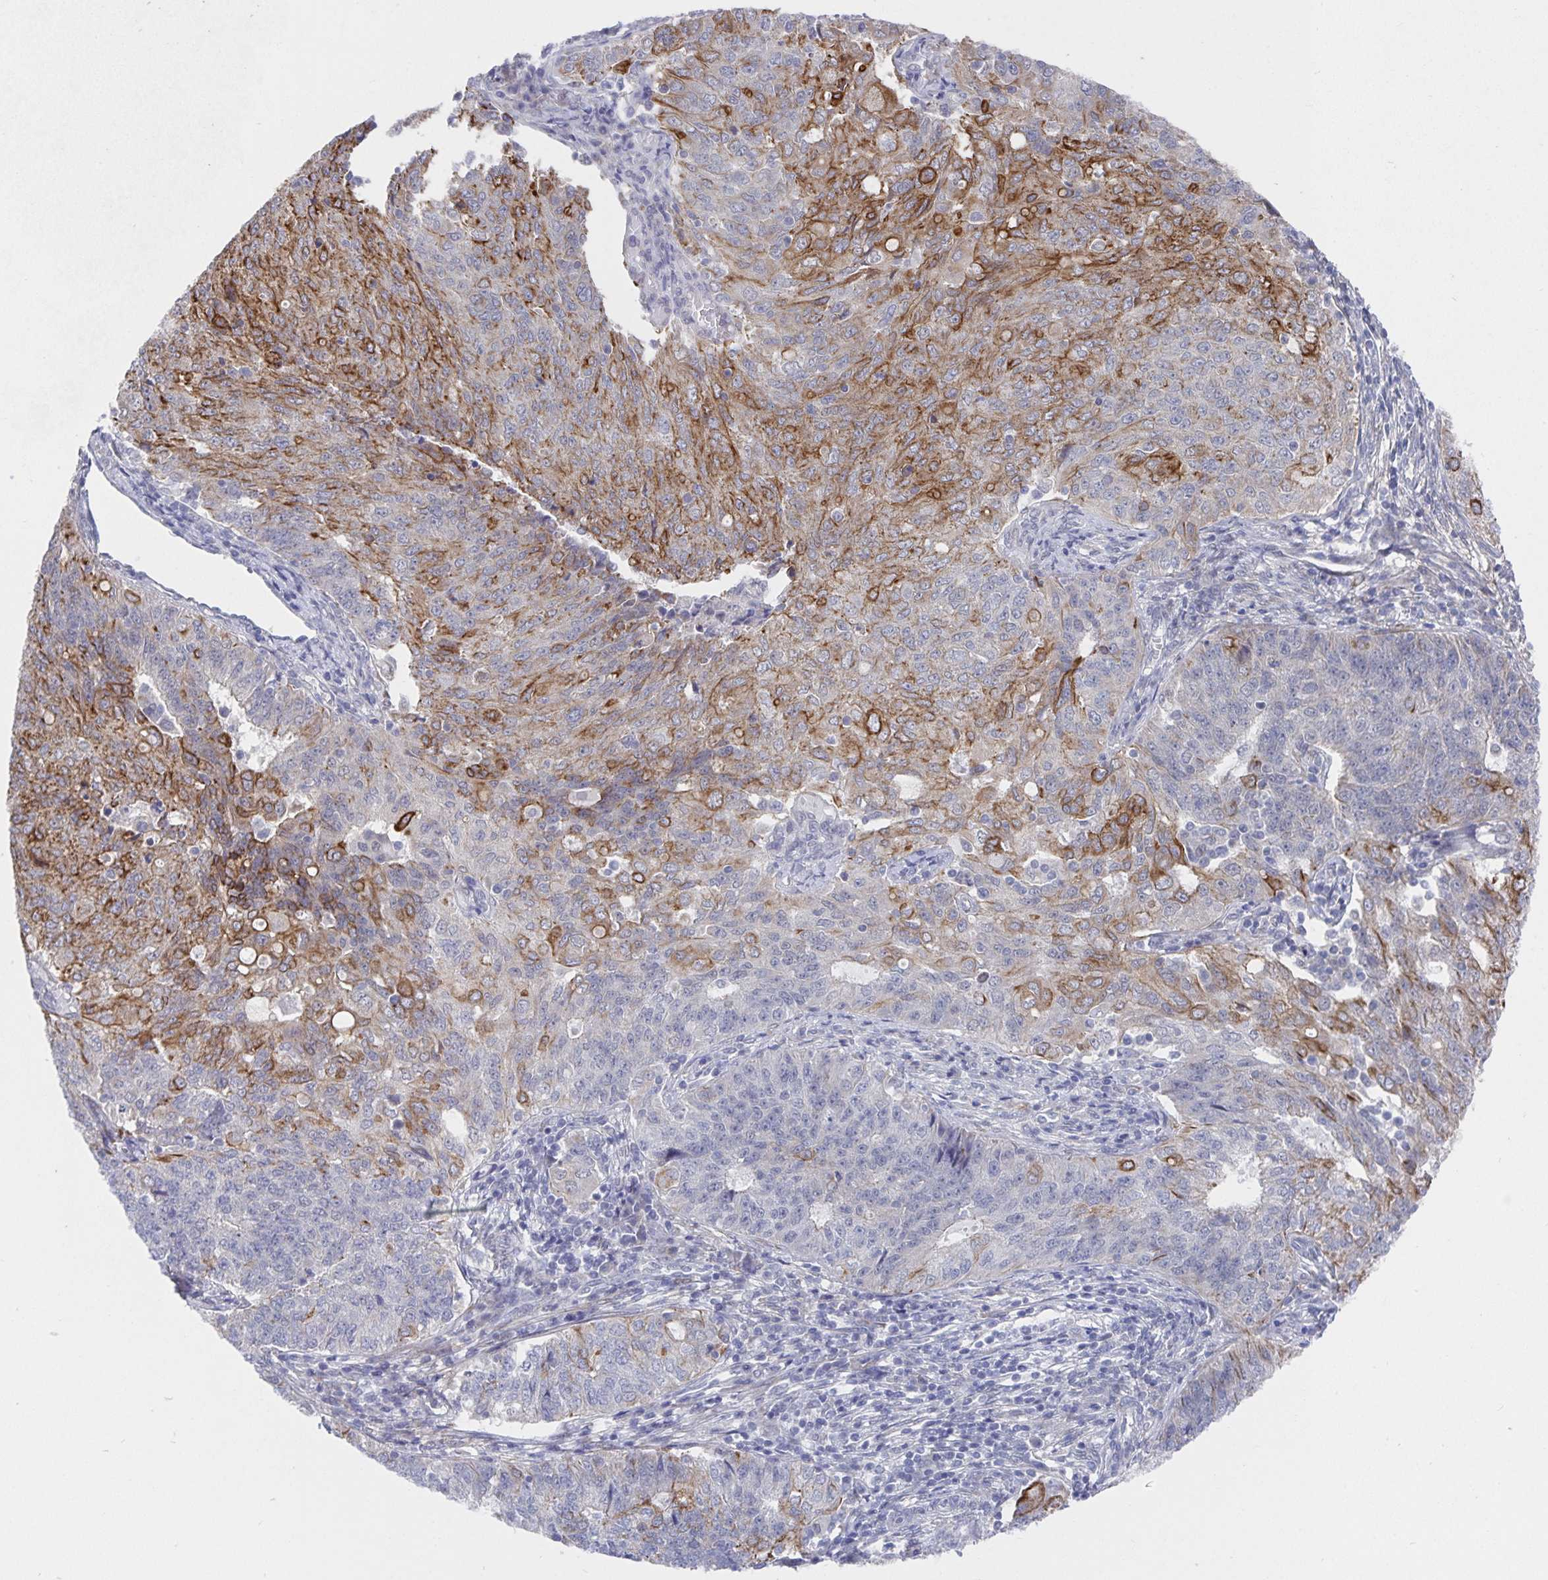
{"staining": {"intensity": "moderate", "quantity": "<25%", "location": "cytoplasmic/membranous"}, "tissue": "endometrial cancer", "cell_type": "Tumor cells", "image_type": "cancer", "snomed": [{"axis": "morphology", "description": "Adenocarcinoma, NOS"}, {"axis": "topography", "description": "Endometrium"}], "caption": "Endometrial cancer stained with a protein marker shows moderate staining in tumor cells.", "gene": "ZIK1", "patient": {"sex": "female", "age": 43}}